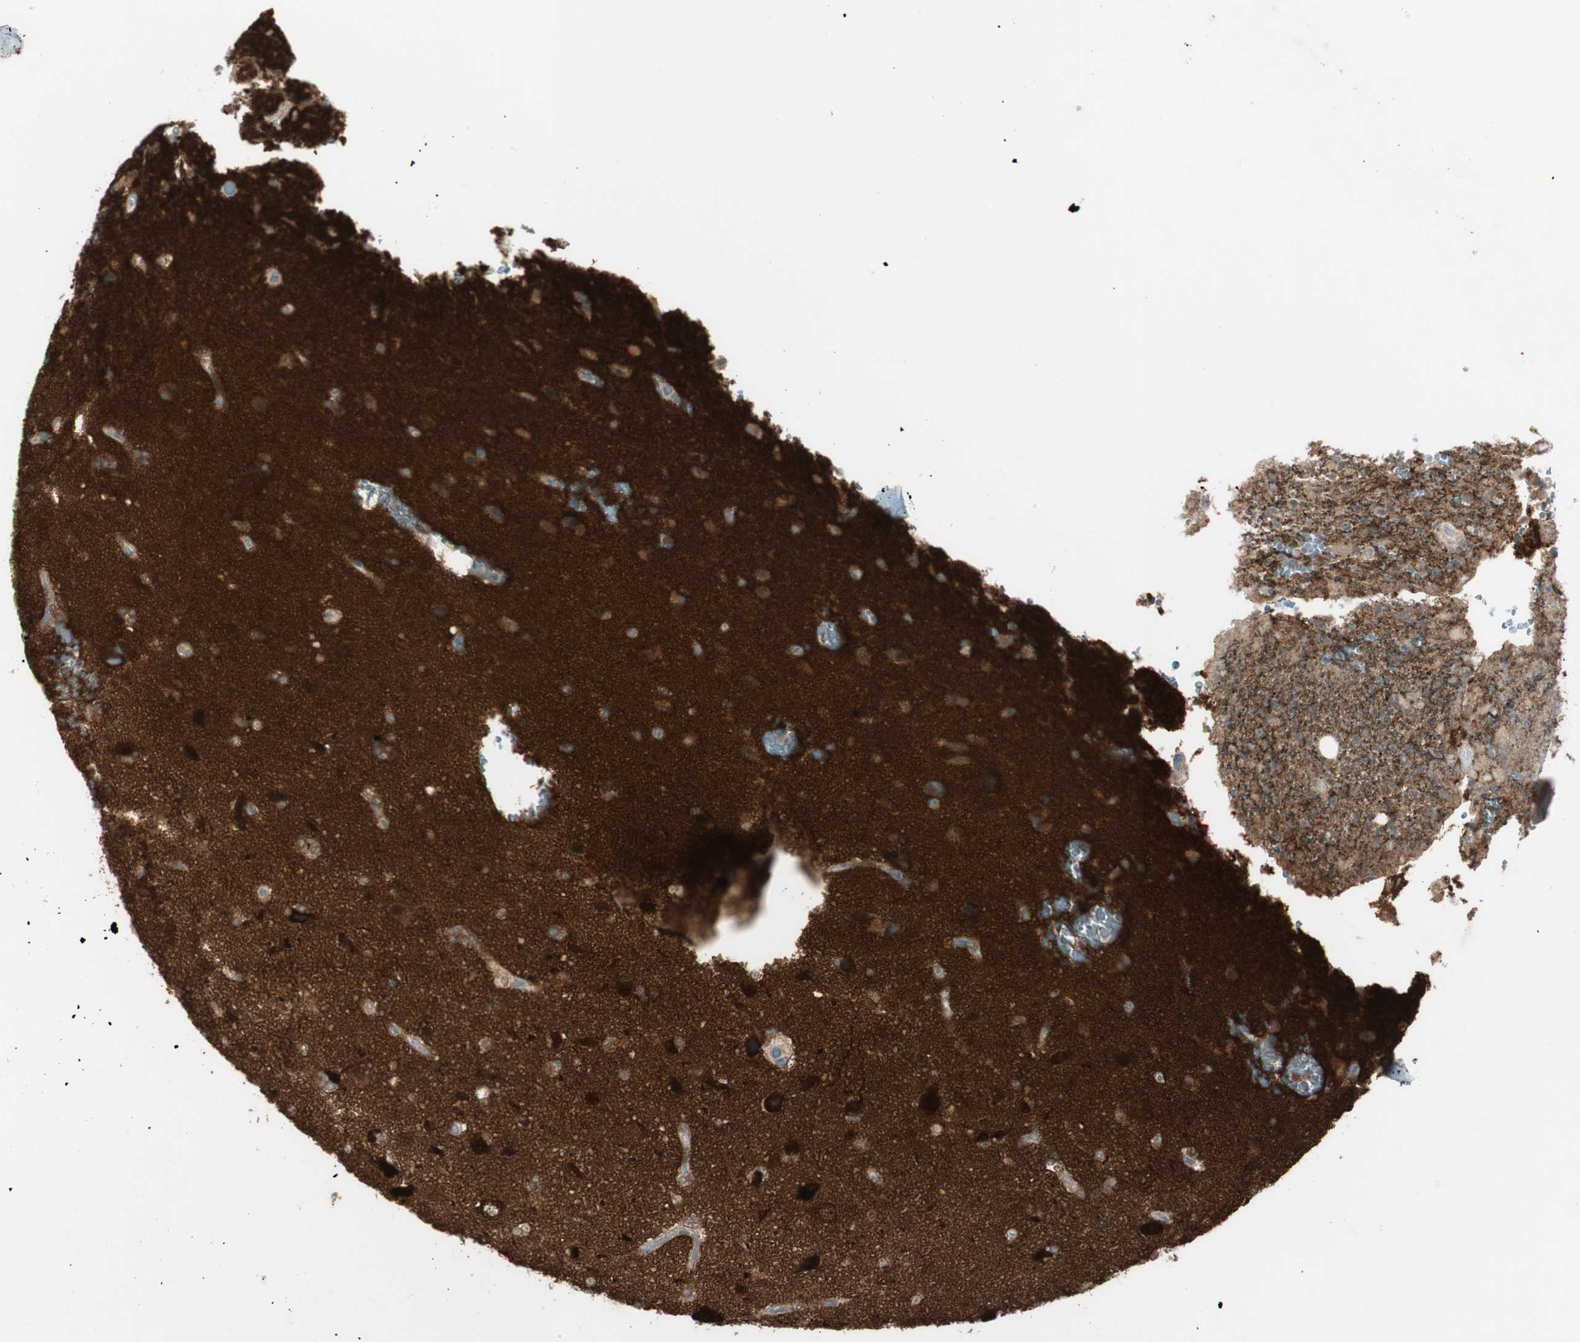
{"staining": {"intensity": "weak", "quantity": ">75%", "location": "cytoplasmic/membranous"}, "tissue": "glioma", "cell_type": "Tumor cells", "image_type": "cancer", "snomed": [{"axis": "morphology", "description": "Glioma, malignant, High grade"}, {"axis": "topography", "description": "Brain"}], "caption": "Brown immunohistochemical staining in human glioma exhibits weak cytoplasmic/membranous expression in about >75% of tumor cells. (Stains: DAB (3,3'-diaminobenzidine) in brown, nuclei in blue, Microscopy: brightfield microscopy at high magnification).", "gene": "MAPRE3", "patient": {"sex": "male", "age": 71}}